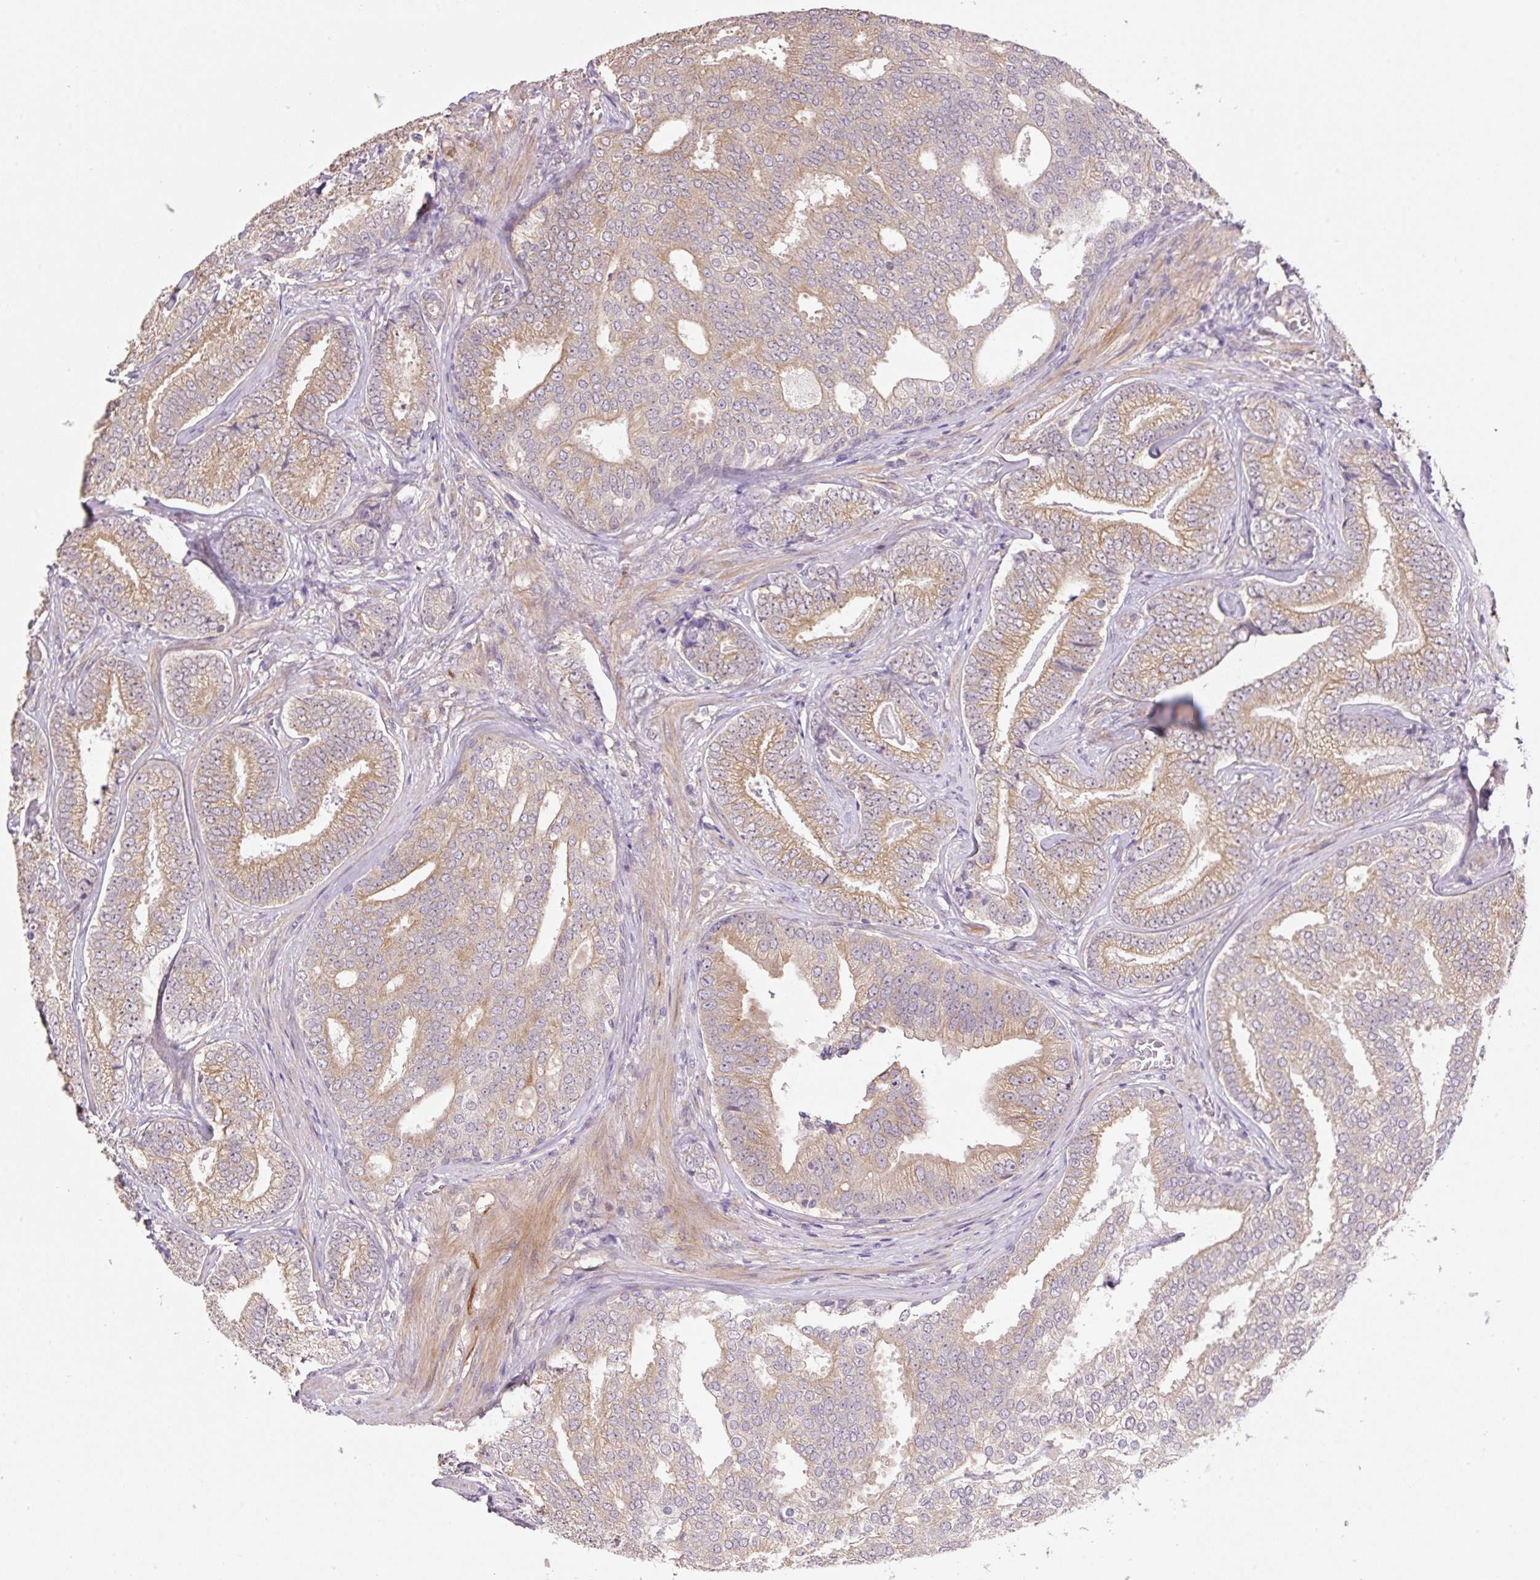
{"staining": {"intensity": "moderate", "quantity": ">75%", "location": "cytoplasmic/membranous"}, "tissue": "prostate cancer", "cell_type": "Tumor cells", "image_type": "cancer", "snomed": [{"axis": "morphology", "description": "Adenocarcinoma, Low grade"}, {"axis": "topography", "description": "Prostate"}], "caption": "Immunohistochemical staining of prostate cancer (low-grade adenocarcinoma) demonstrates medium levels of moderate cytoplasmic/membranous protein positivity in about >75% of tumor cells.", "gene": "COX8A", "patient": {"sex": "male", "age": 63}}